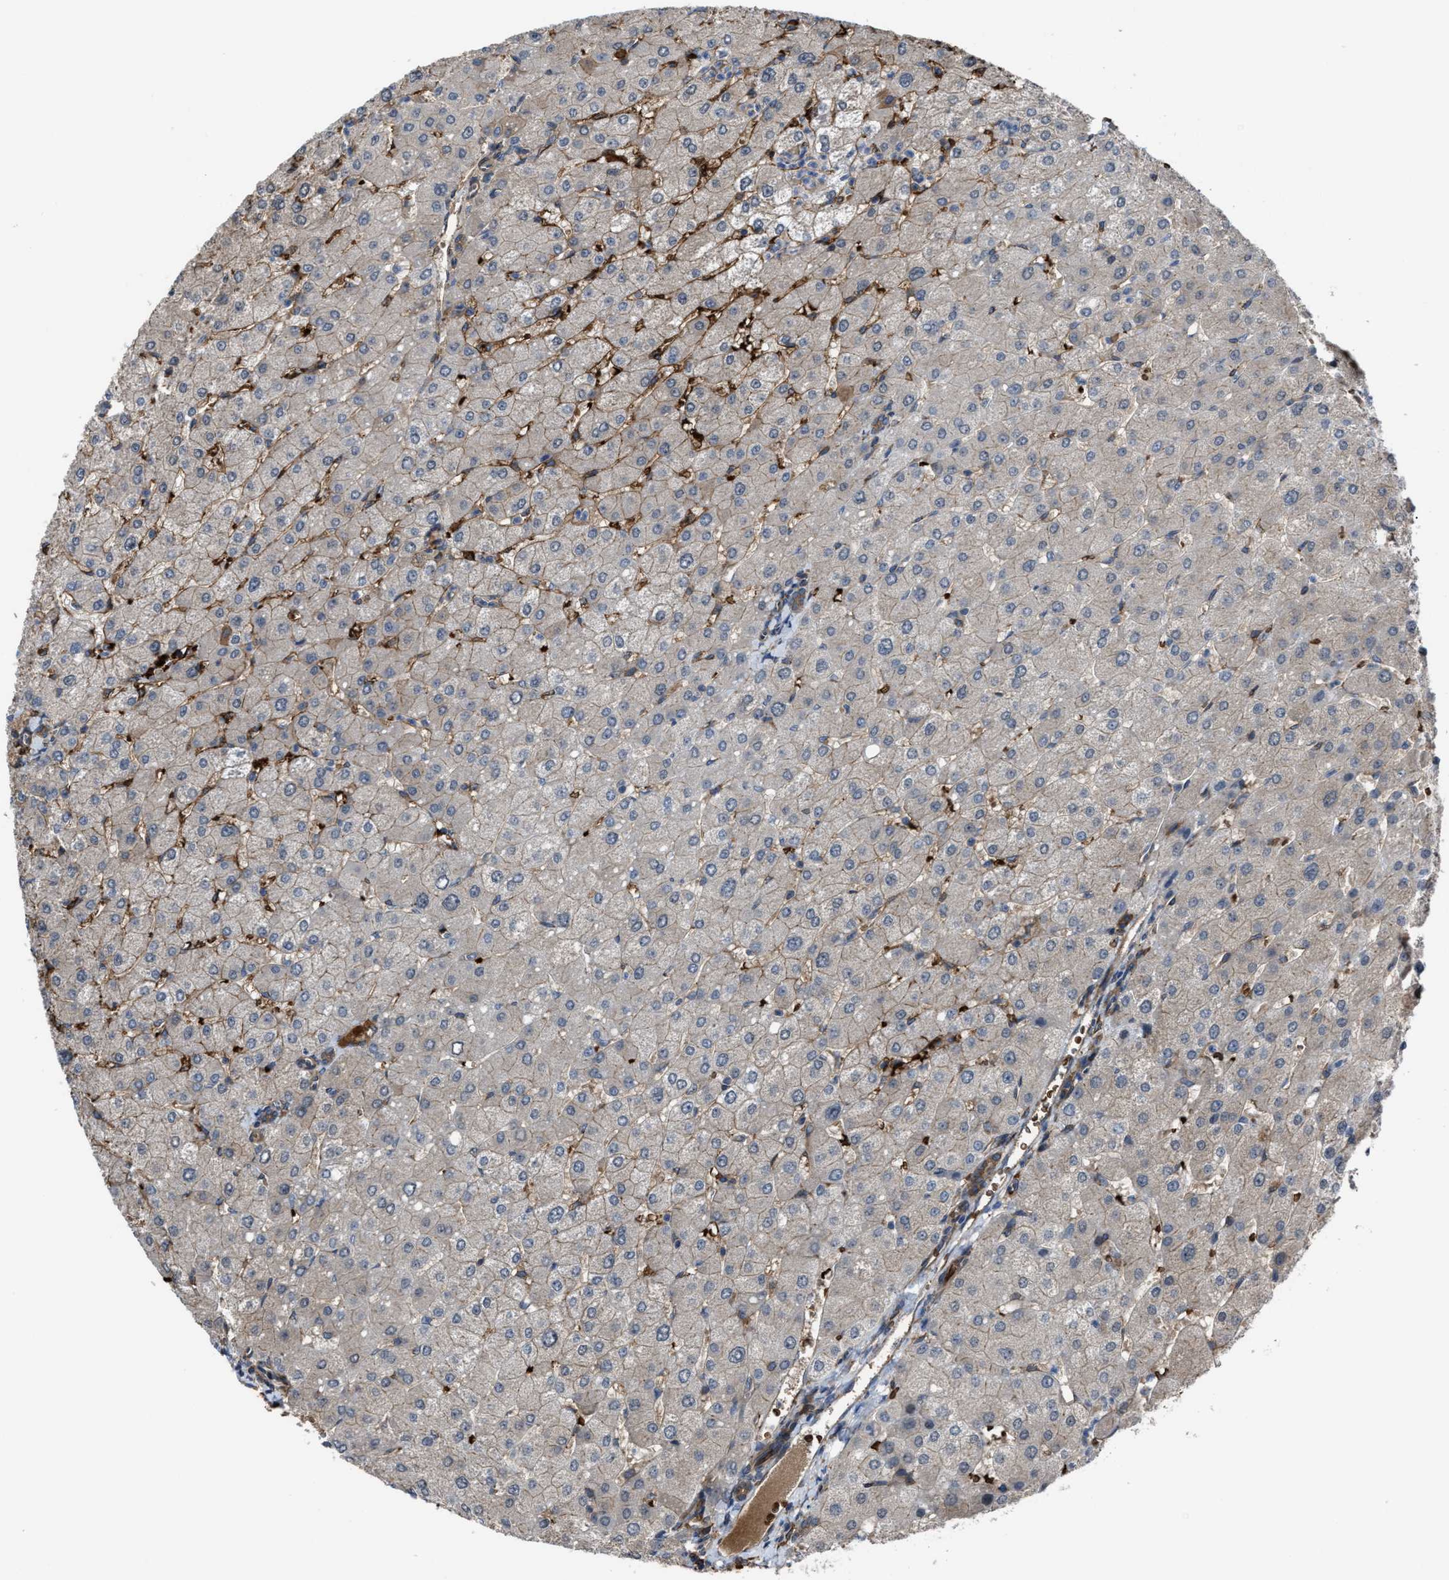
{"staining": {"intensity": "moderate", "quantity": ">75%", "location": "cytoplasmic/membranous"}, "tissue": "liver", "cell_type": "Cholangiocytes", "image_type": "normal", "snomed": [{"axis": "morphology", "description": "Normal tissue, NOS"}, {"axis": "topography", "description": "Liver"}], "caption": "Immunohistochemical staining of normal human liver demonstrates medium levels of moderate cytoplasmic/membranous positivity in about >75% of cholangiocytes.", "gene": "SELENOM", "patient": {"sex": "male", "age": 55}}